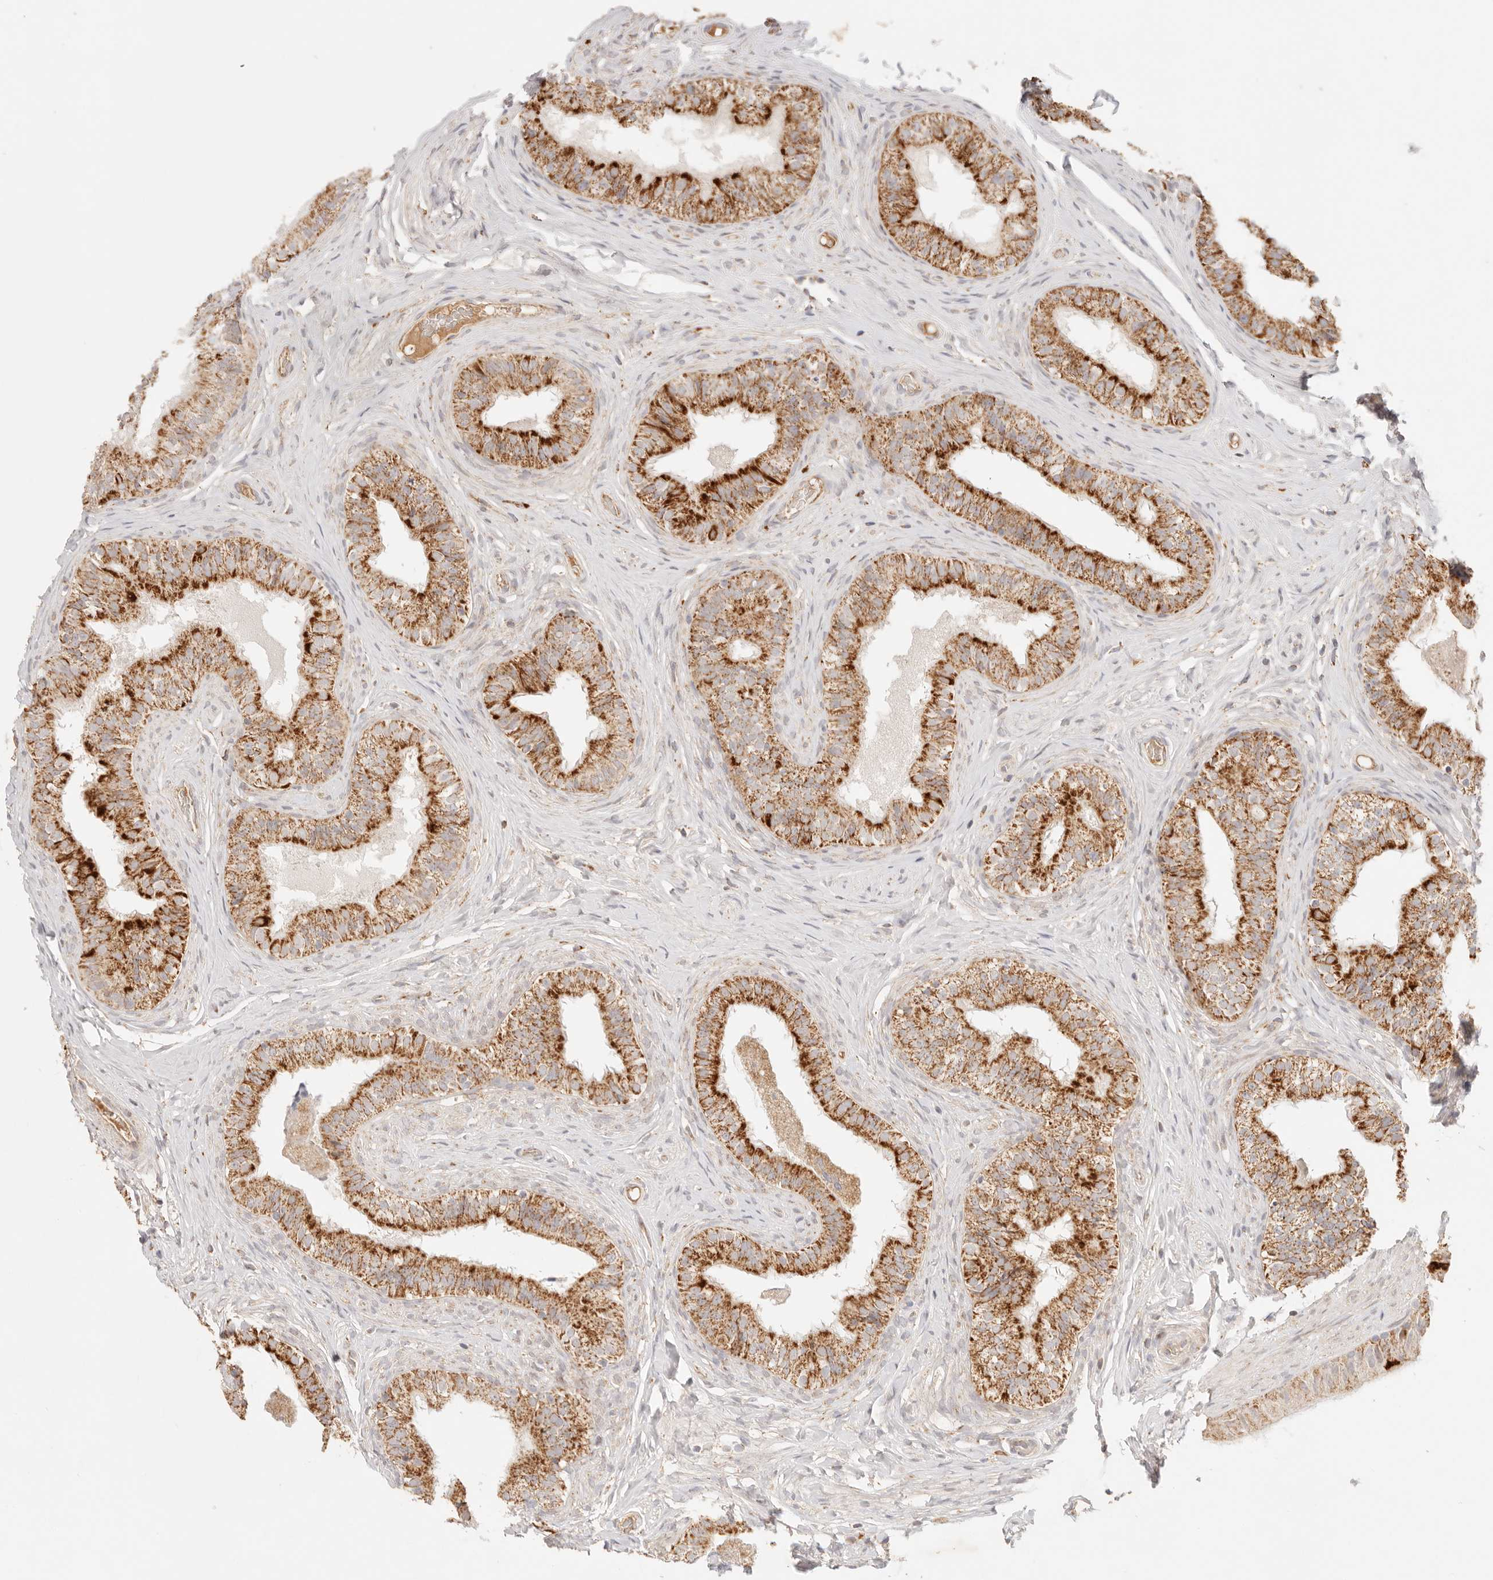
{"staining": {"intensity": "strong", "quantity": "25%-75%", "location": "cytoplasmic/membranous"}, "tissue": "epididymis", "cell_type": "Glandular cells", "image_type": "normal", "snomed": [{"axis": "morphology", "description": "Normal tissue, NOS"}, {"axis": "topography", "description": "Epididymis"}], "caption": "Immunohistochemical staining of benign human epididymis shows strong cytoplasmic/membranous protein positivity in approximately 25%-75% of glandular cells.", "gene": "COA6", "patient": {"sex": "male", "age": 49}}